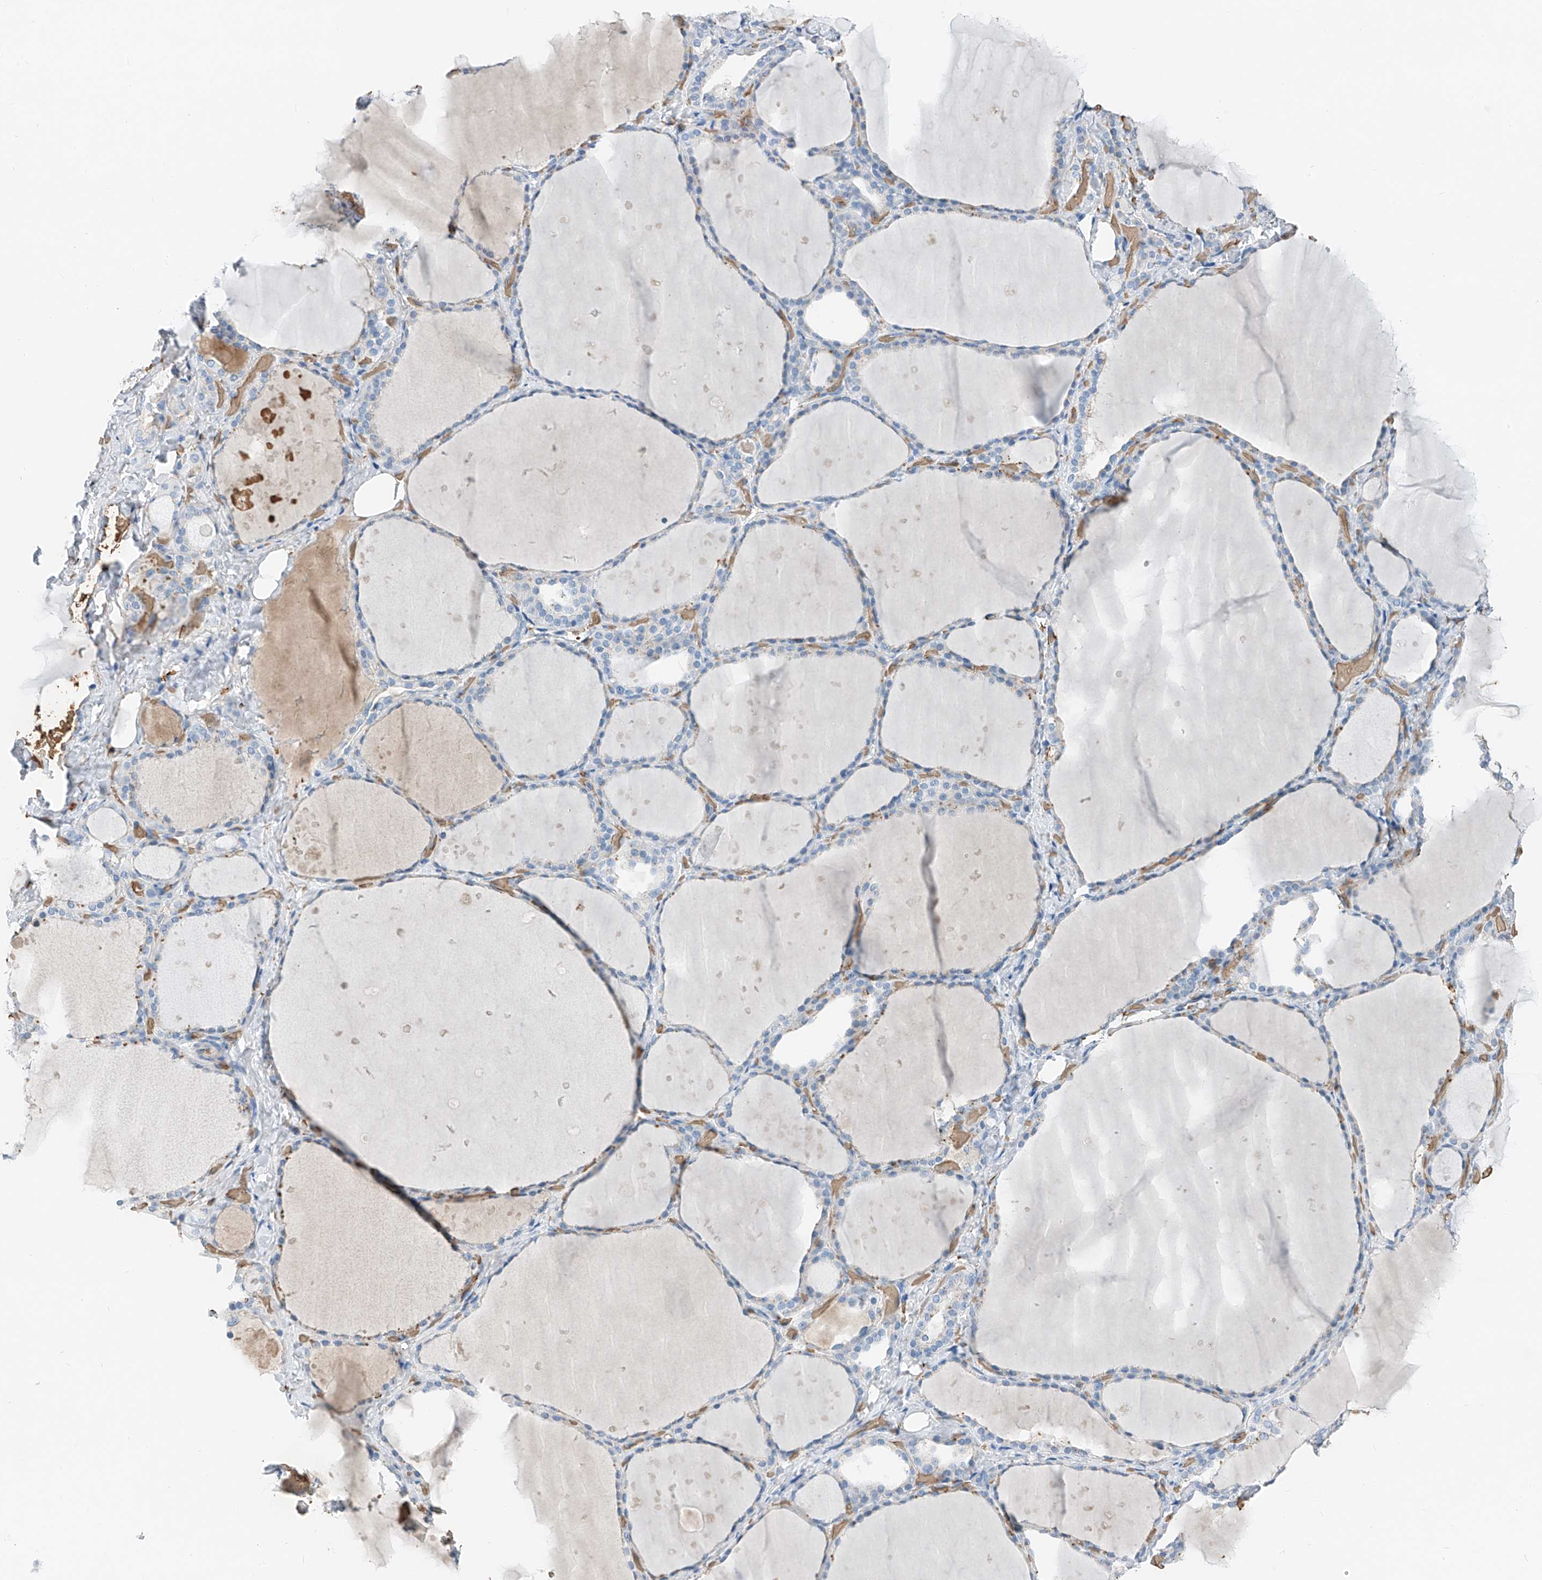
{"staining": {"intensity": "negative", "quantity": "none", "location": "none"}, "tissue": "thyroid gland", "cell_type": "Glandular cells", "image_type": "normal", "snomed": [{"axis": "morphology", "description": "Normal tissue, NOS"}, {"axis": "topography", "description": "Thyroid gland"}], "caption": "The micrograph displays no significant positivity in glandular cells of thyroid gland.", "gene": "PRSS23", "patient": {"sex": "female", "age": 44}}